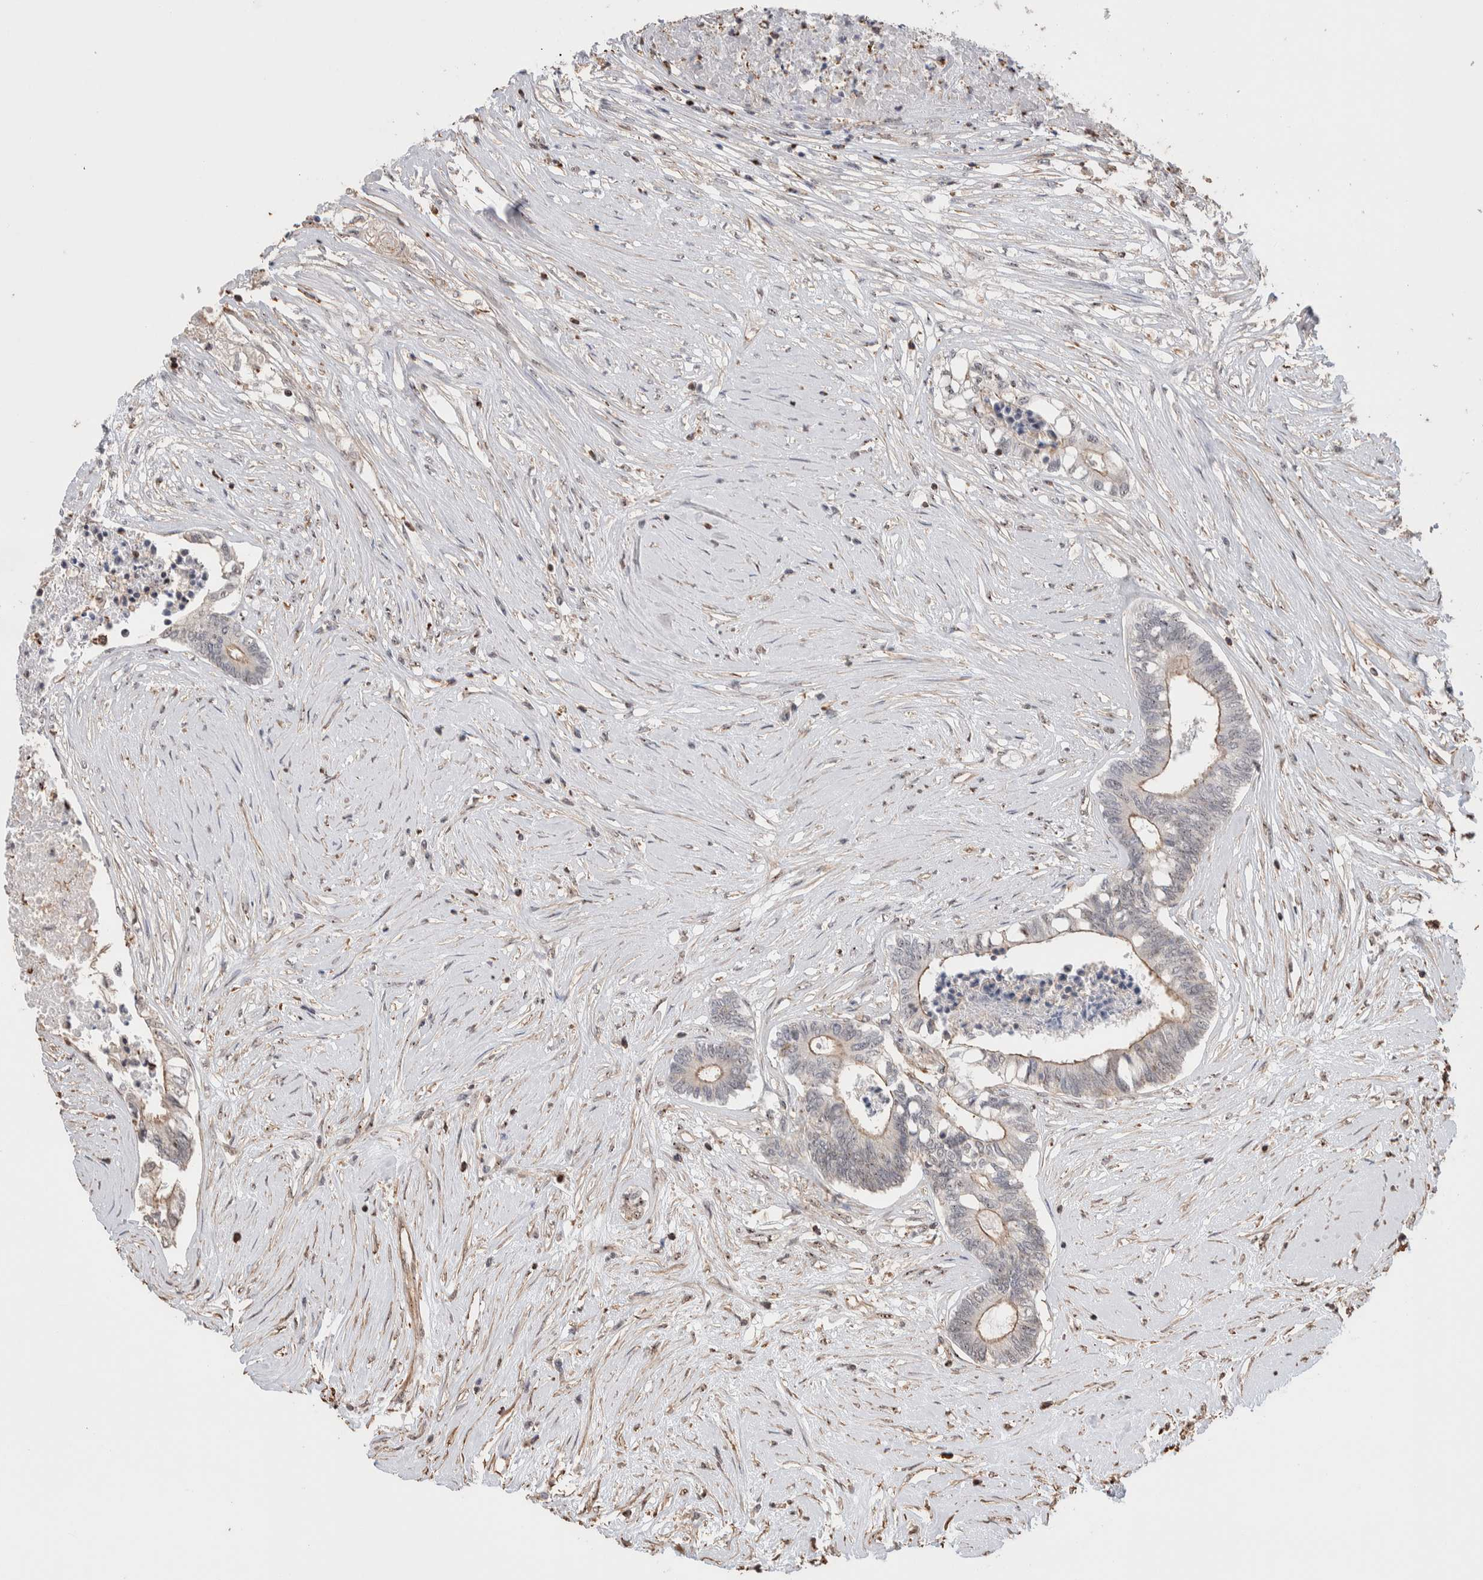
{"staining": {"intensity": "moderate", "quantity": "<25%", "location": "cytoplasmic/membranous"}, "tissue": "colorectal cancer", "cell_type": "Tumor cells", "image_type": "cancer", "snomed": [{"axis": "morphology", "description": "Adenocarcinoma, NOS"}, {"axis": "topography", "description": "Rectum"}], "caption": "Protein expression by immunohistochemistry (IHC) exhibits moderate cytoplasmic/membranous expression in about <25% of tumor cells in adenocarcinoma (colorectal).", "gene": "ZNF704", "patient": {"sex": "male", "age": 63}}